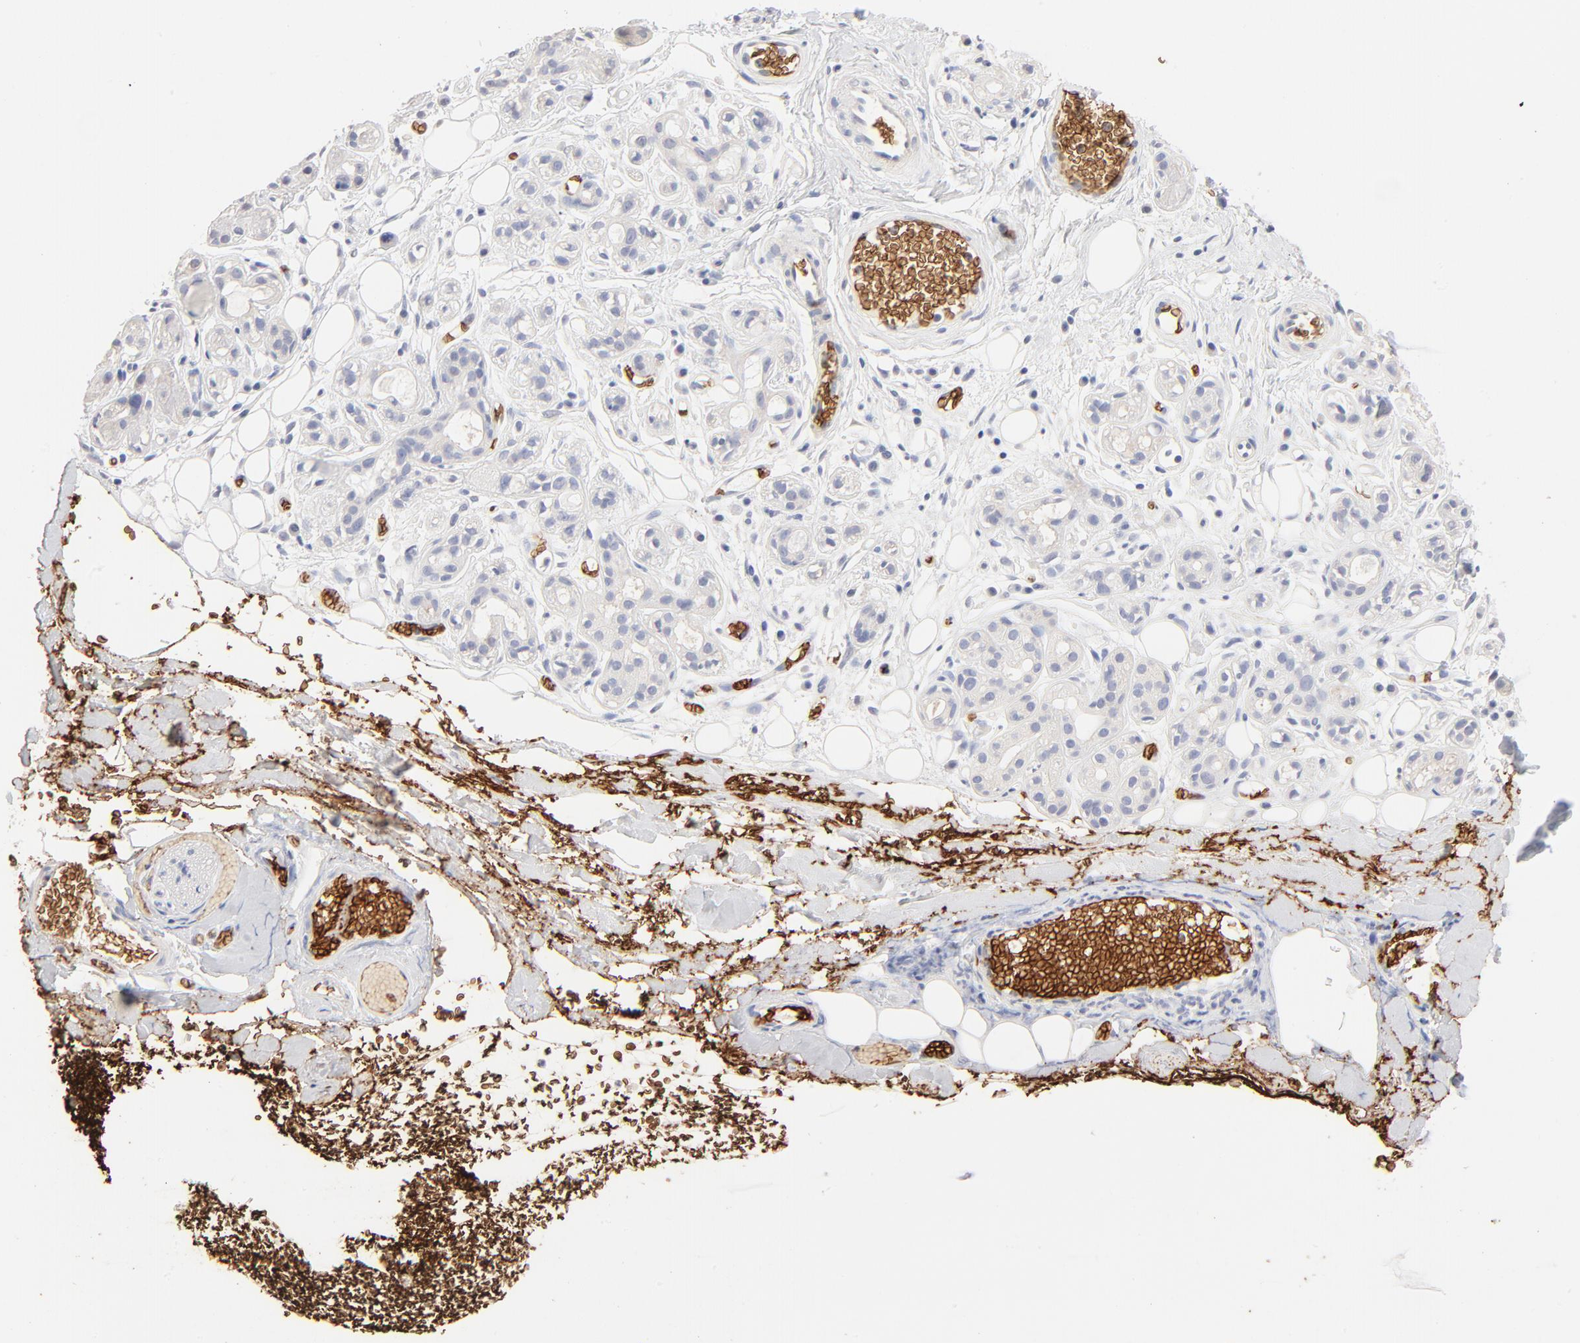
{"staining": {"intensity": "negative", "quantity": "none", "location": "none"}, "tissue": "salivary gland", "cell_type": "Glandular cells", "image_type": "normal", "snomed": [{"axis": "morphology", "description": "Normal tissue, NOS"}, {"axis": "topography", "description": "Salivary gland"}], "caption": "An image of salivary gland stained for a protein reveals no brown staining in glandular cells. Brightfield microscopy of IHC stained with DAB (3,3'-diaminobenzidine) (brown) and hematoxylin (blue), captured at high magnification.", "gene": "SPTB", "patient": {"sex": "male", "age": 54}}